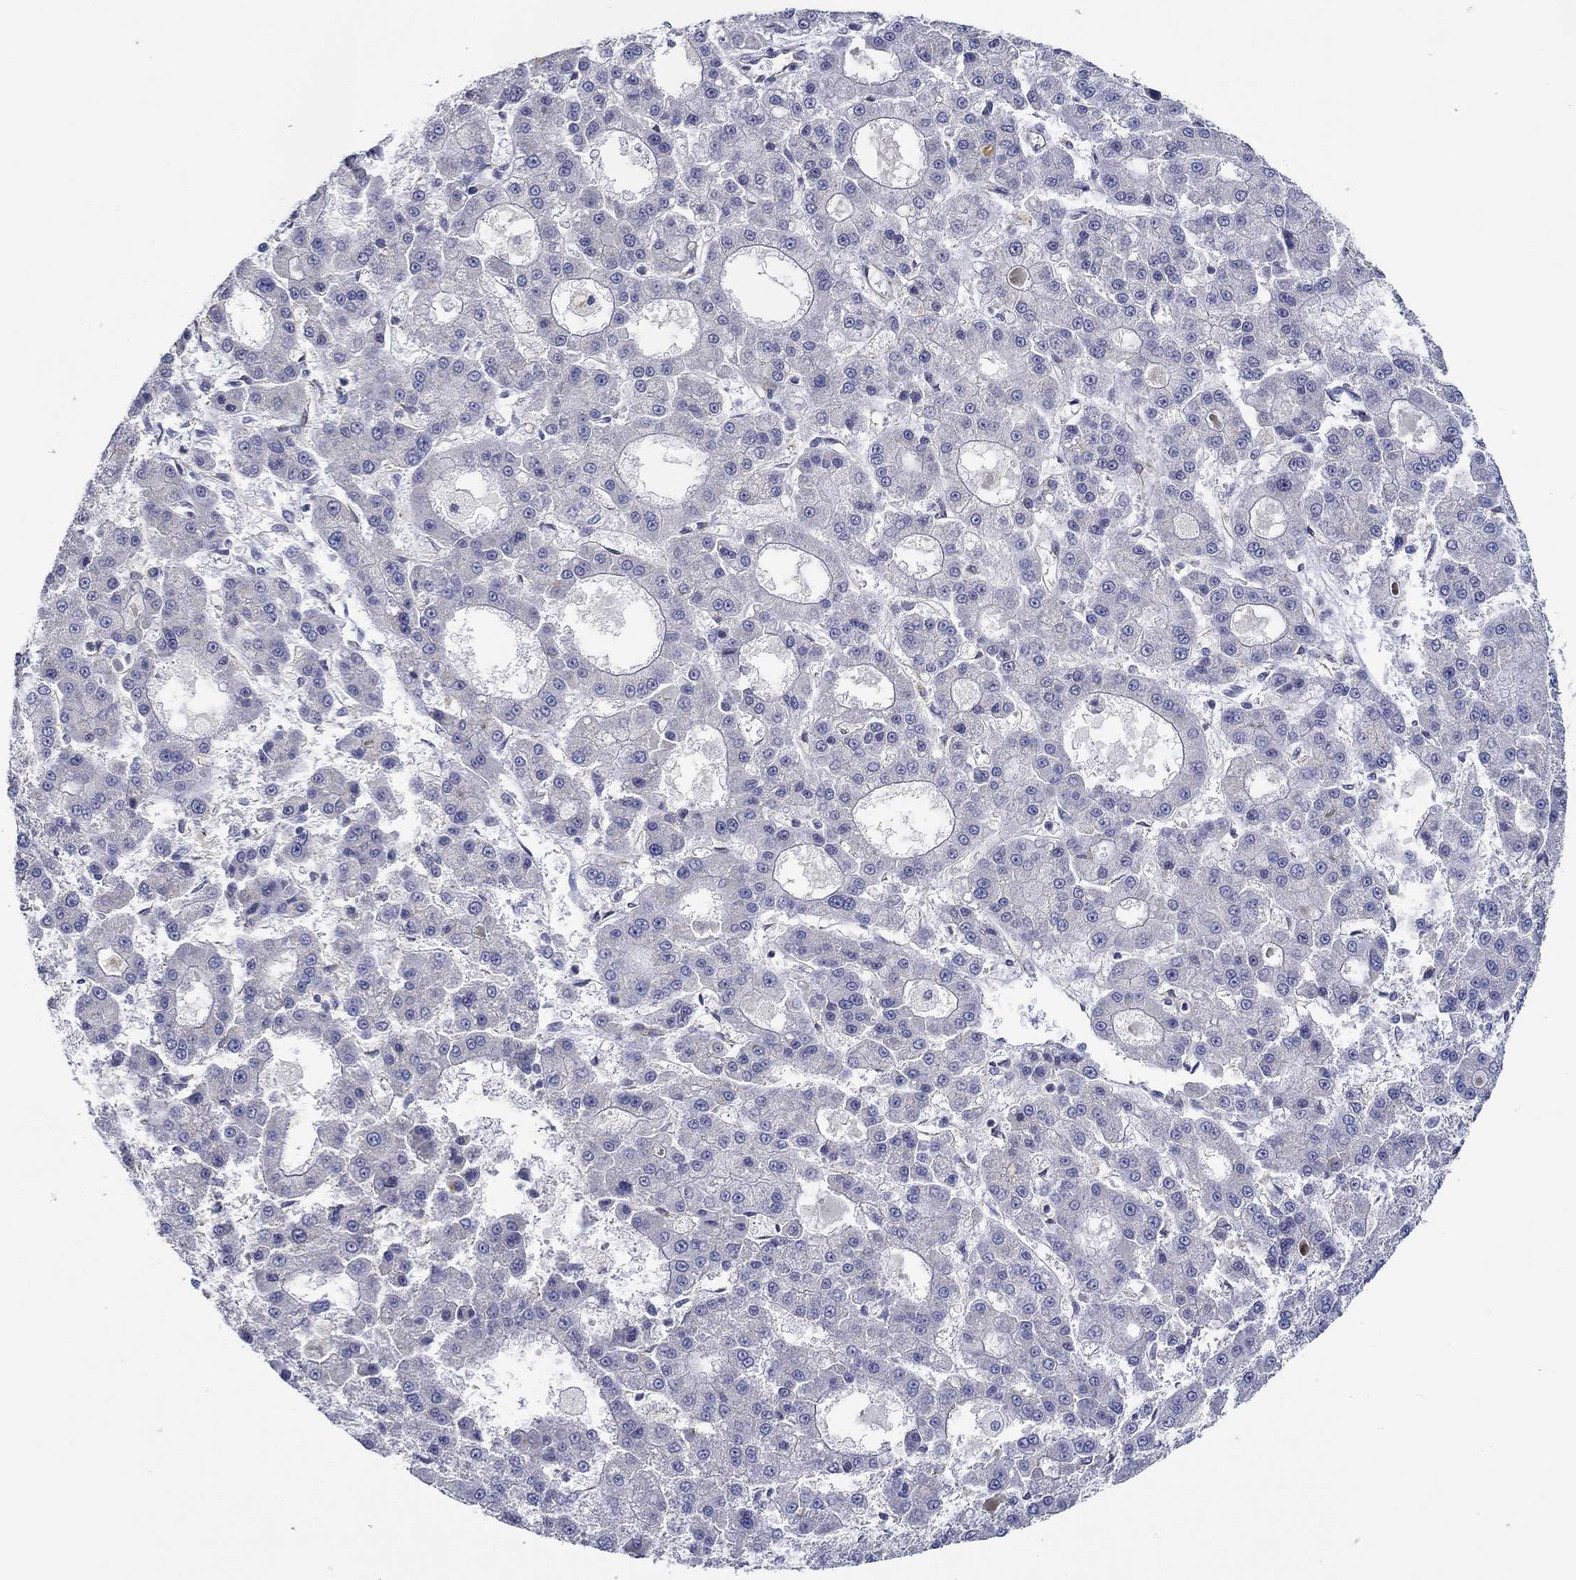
{"staining": {"intensity": "negative", "quantity": "none", "location": "none"}, "tissue": "liver cancer", "cell_type": "Tumor cells", "image_type": "cancer", "snomed": [{"axis": "morphology", "description": "Carcinoma, Hepatocellular, NOS"}, {"axis": "topography", "description": "Liver"}], "caption": "Immunohistochemical staining of human liver cancer (hepatocellular carcinoma) displays no significant positivity in tumor cells.", "gene": "GJA5", "patient": {"sex": "male", "age": 70}}